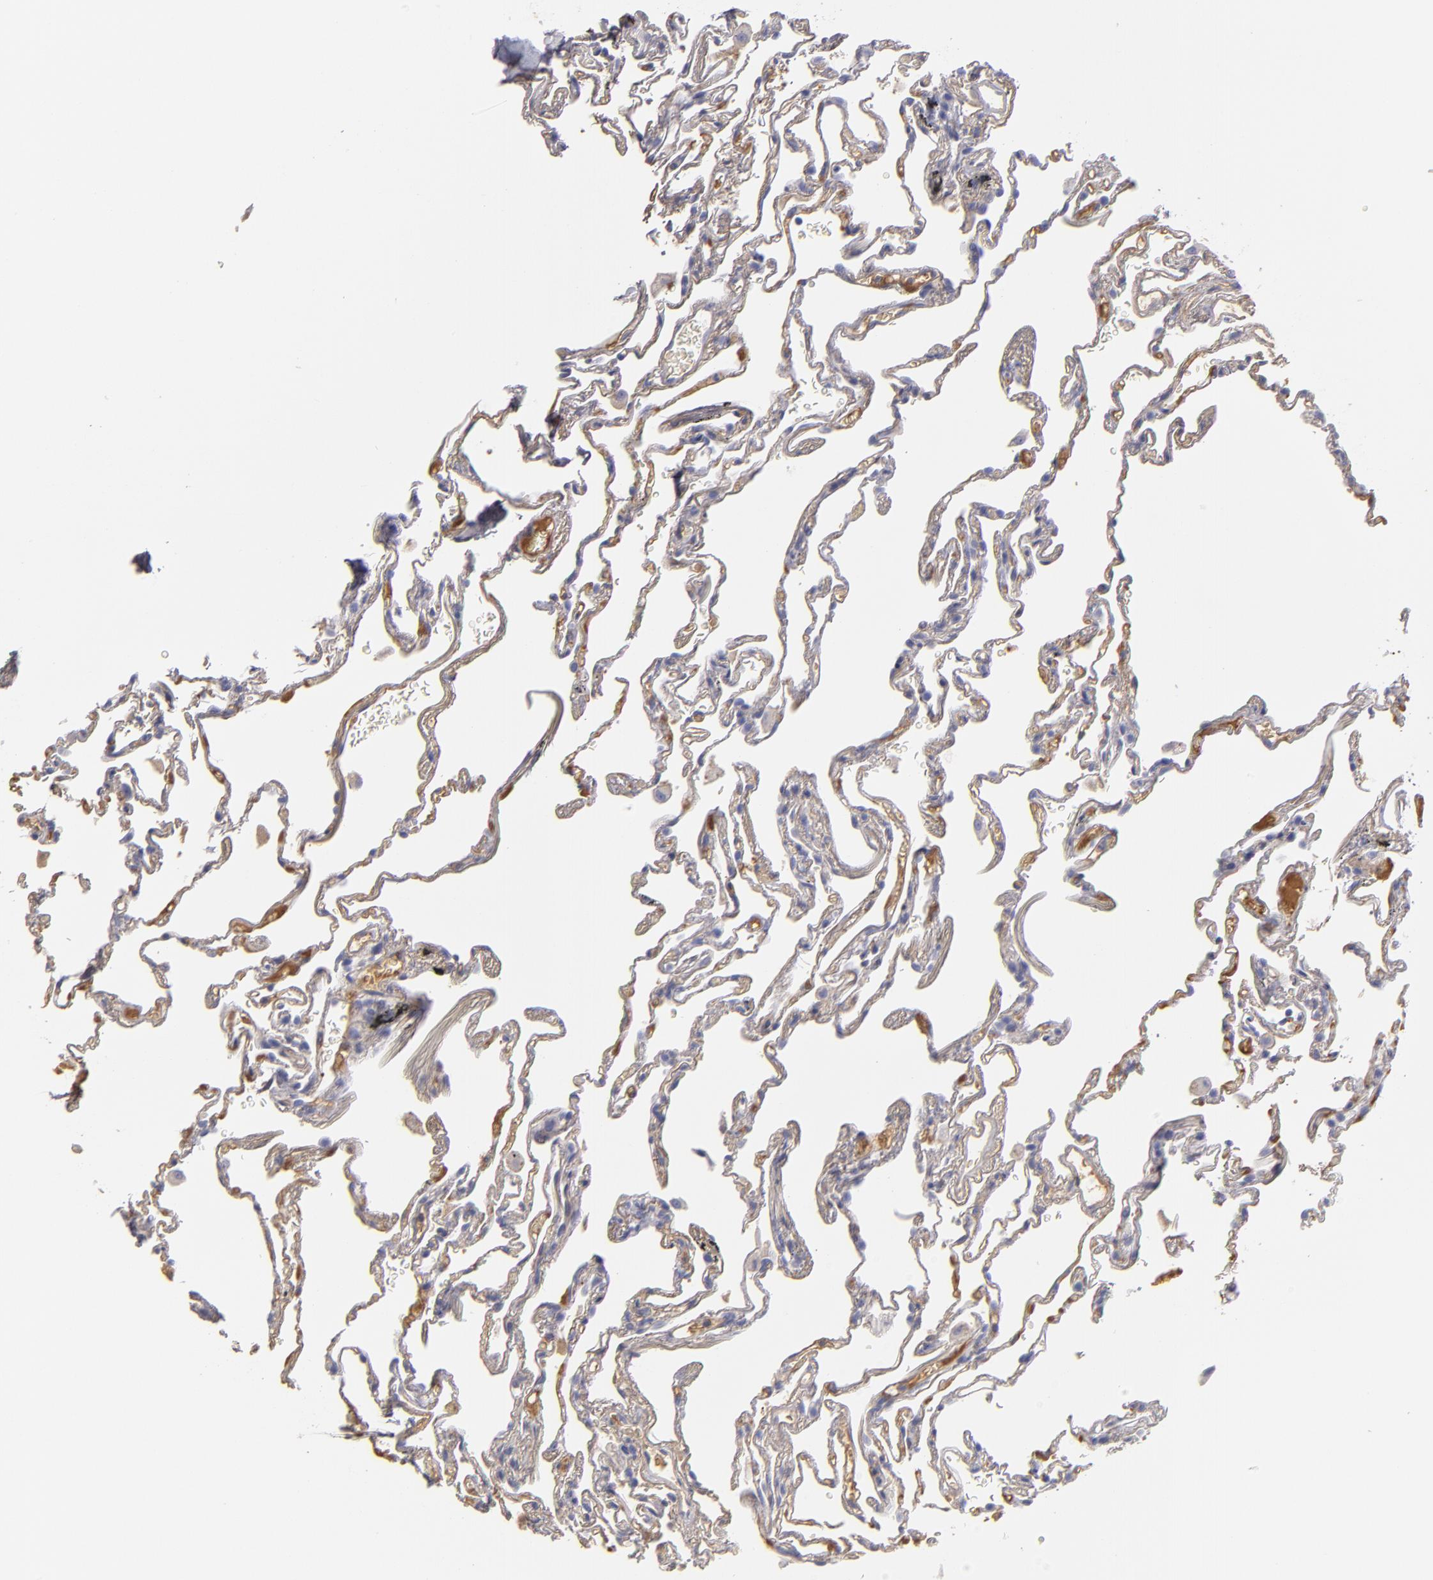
{"staining": {"intensity": "negative", "quantity": "none", "location": "none"}, "tissue": "lung", "cell_type": "Alveolar cells", "image_type": "normal", "snomed": [{"axis": "morphology", "description": "Normal tissue, NOS"}, {"axis": "morphology", "description": "Inflammation, NOS"}, {"axis": "topography", "description": "Lung"}], "caption": "A micrograph of lung stained for a protein displays no brown staining in alveolar cells. (DAB (3,3'-diaminobenzidine) immunohistochemistry (IHC) with hematoxylin counter stain).", "gene": "SERPINA1", "patient": {"sex": "male", "age": 69}}